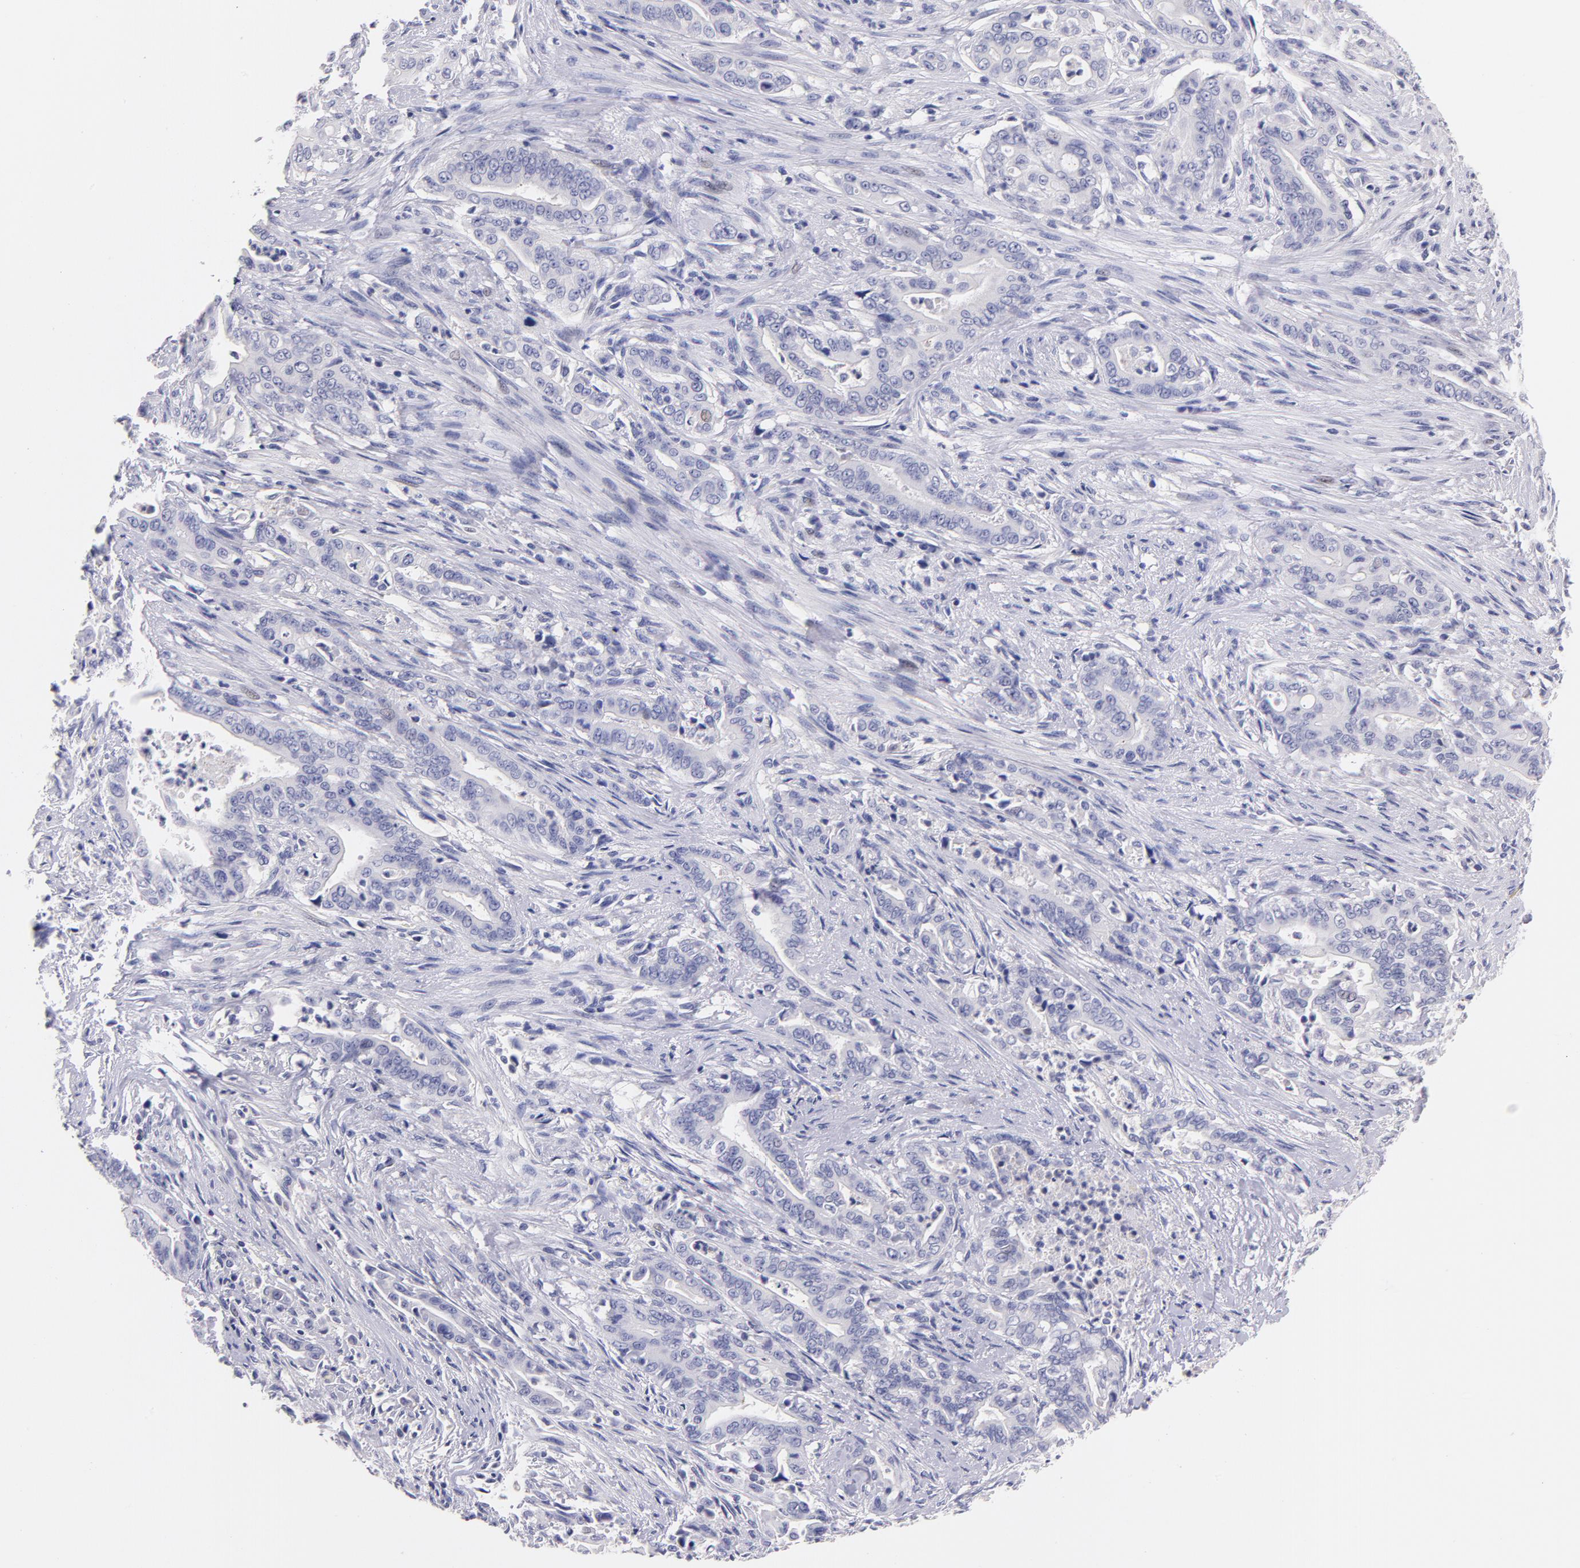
{"staining": {"intensity": "negative", "quantity": "none", "location": "none"}, "tissue": "stomach cancer", "cell_type": "Tumor cells", "image_type": "cancer", "snomed": [{"axis": "morphology", "description": "Adenocarcinoma, NOS"}, {"axis": "topography", "description": "Stomach"}], "caption": "IHC image of neoplastic tissue: stomach adenocarcinoma stained with DAB exhibits no significant protein expression in tumor cells. Nuclei are stained in blue.", "gene": "CD44", "patient": {"sex": "female", "age": 76}}